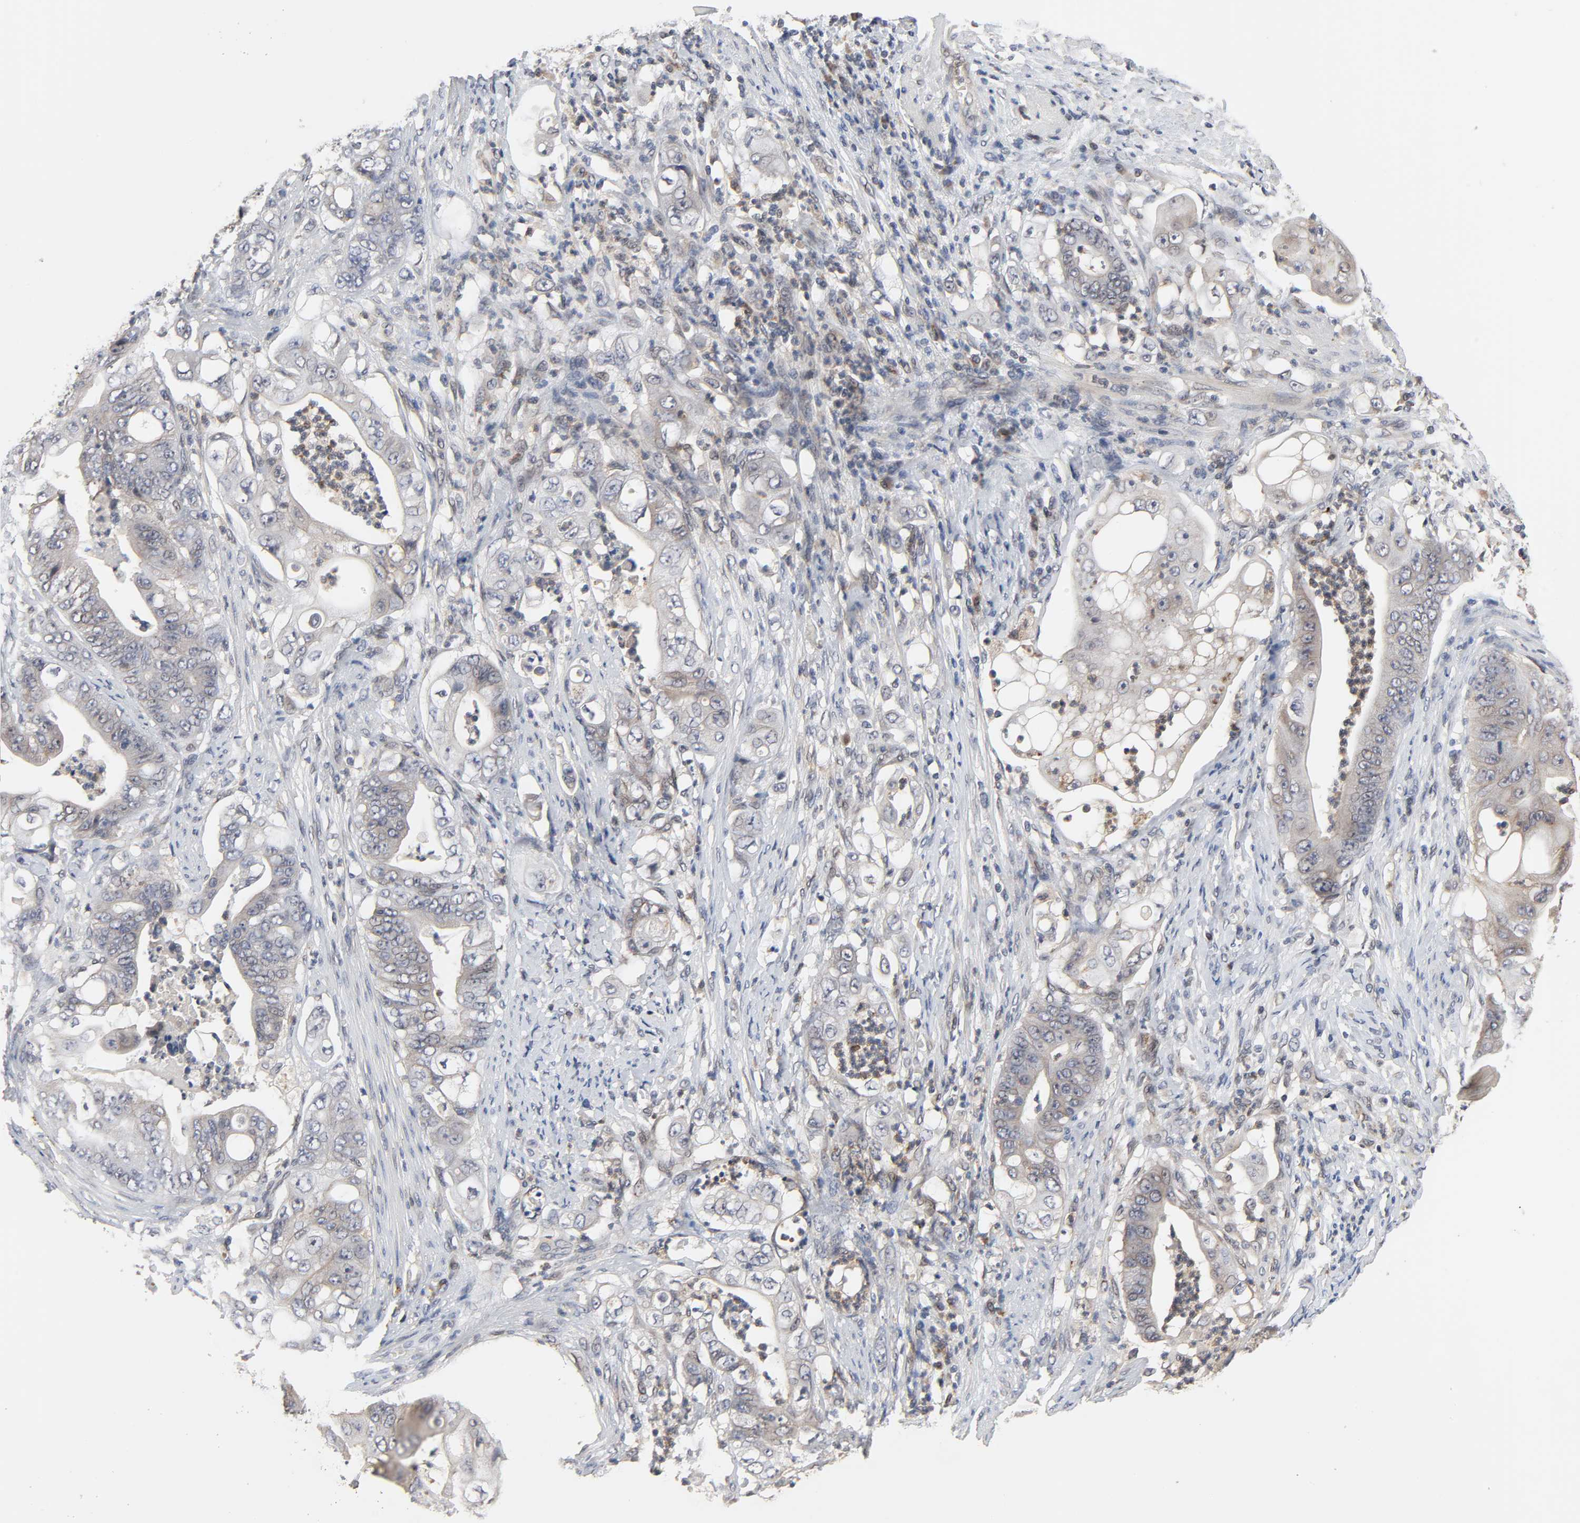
{"staining": {"intensity": "moderate", "quantity": ">75%", "location": "cytoplasmic/membranous"}, "tissue": "stomach cancer", "cell_type": "Tumor cells", "image_type": "cancer", "snomed": [{"axis": "morphology", "description": "Adenocarcinoma, NOS"}, {"axis": "topography", "description": "Stomach"}], "caption": "A histopathology image showing moderate cytoplasmic/membranous expression in approximately >75% of tumor cells in adenocarcinoma (stomach), as visualized by brown immunohistochemical staining.", "gene": "CCDC175", "patient": {"sex": "female", "age": 73}}